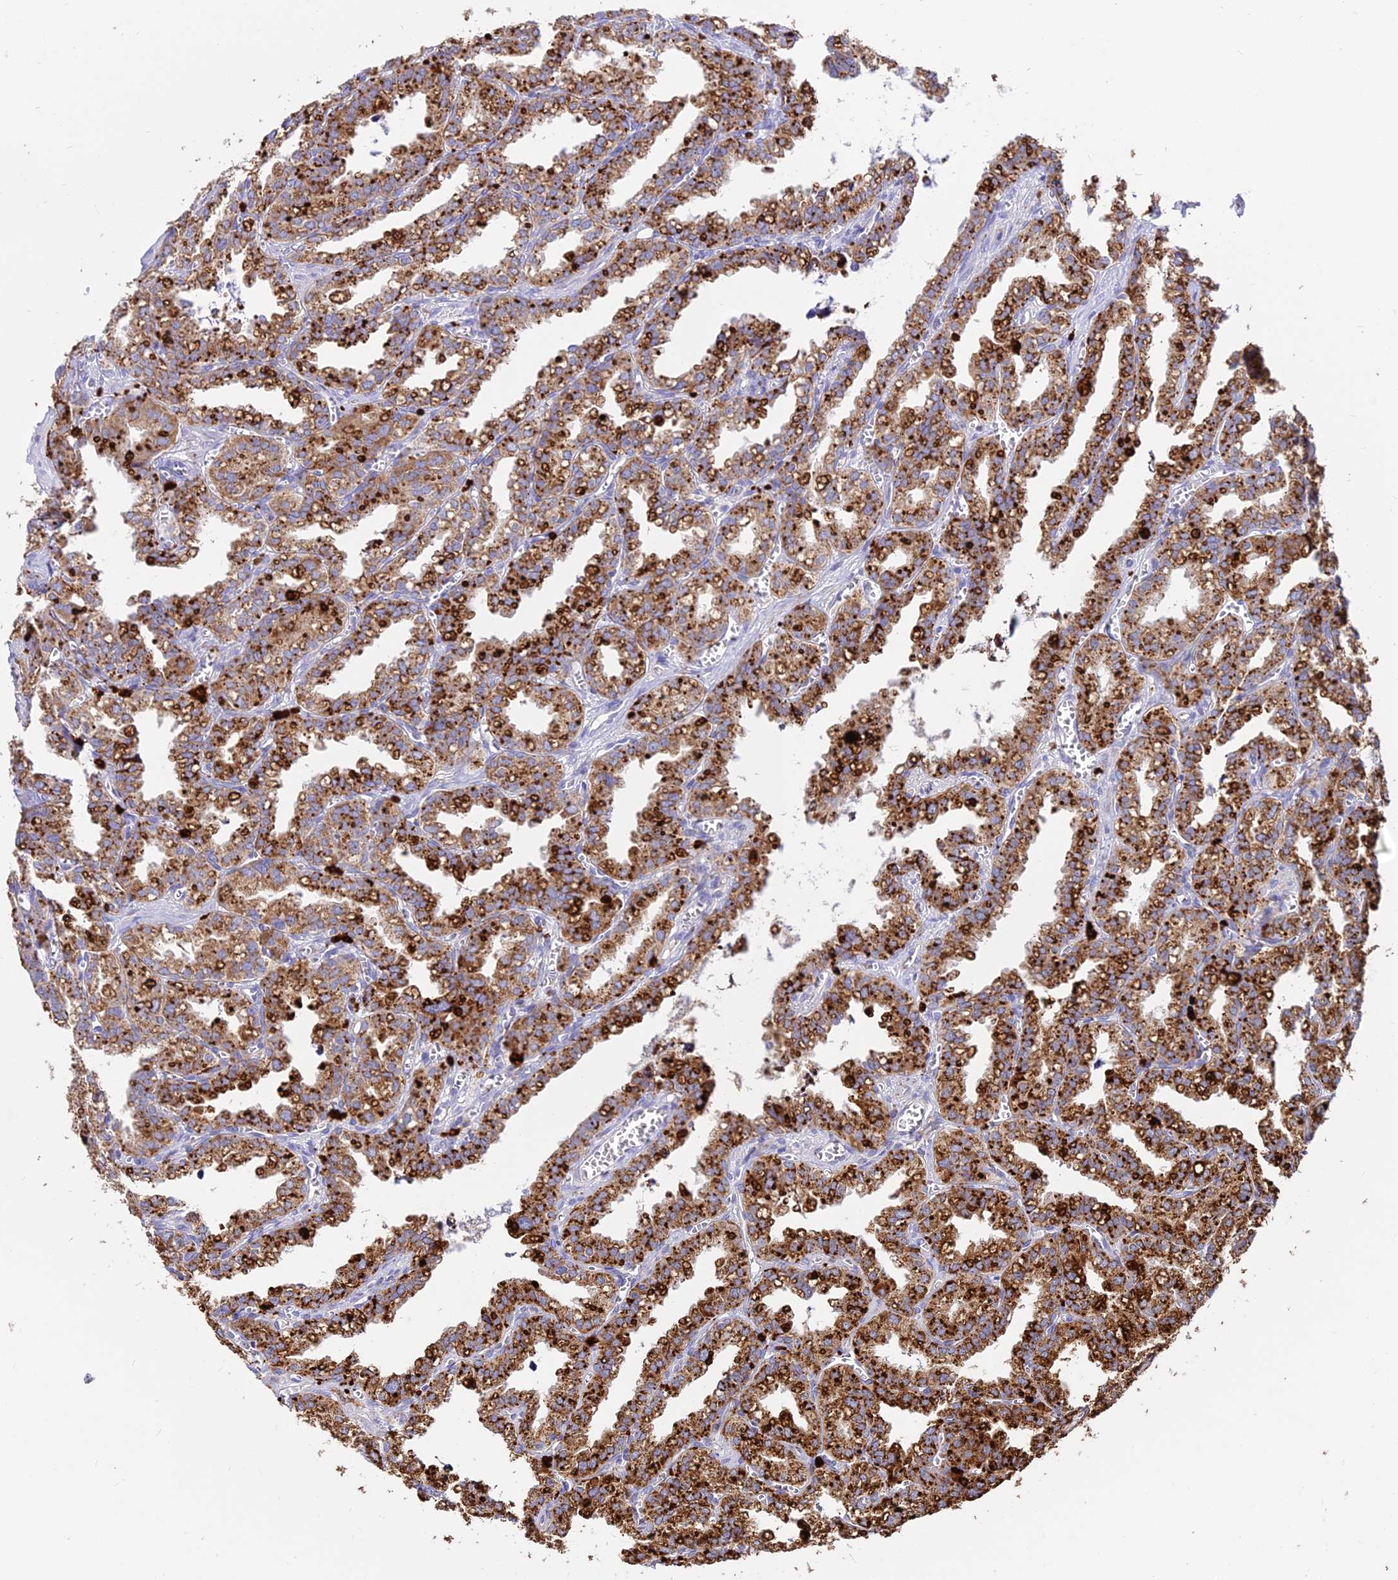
{"staining": {"intensity": "strong", "quantity": ">75%", "location": "cytoplasmic/membranous"}, "tissue": "seminal vesicle", "cell_type": "Glandular cells", "image_type": "normal", "snomed": [{"axis": "morphology", "description": "Normal tissue, NOS"}, {"axis": "topography", "description": "Prostate"}, {"axis": "topography", "description": "Seminal veicle"}], "caption": "Immunohistochemistry of unremarkable human seminal vesicle reveals high levels of strong cytoplasmic/membranous staining in about >75% of glandular cells.", "gene": "PNLIPRP3", "patient": {"sex": "male", "age": 51}}